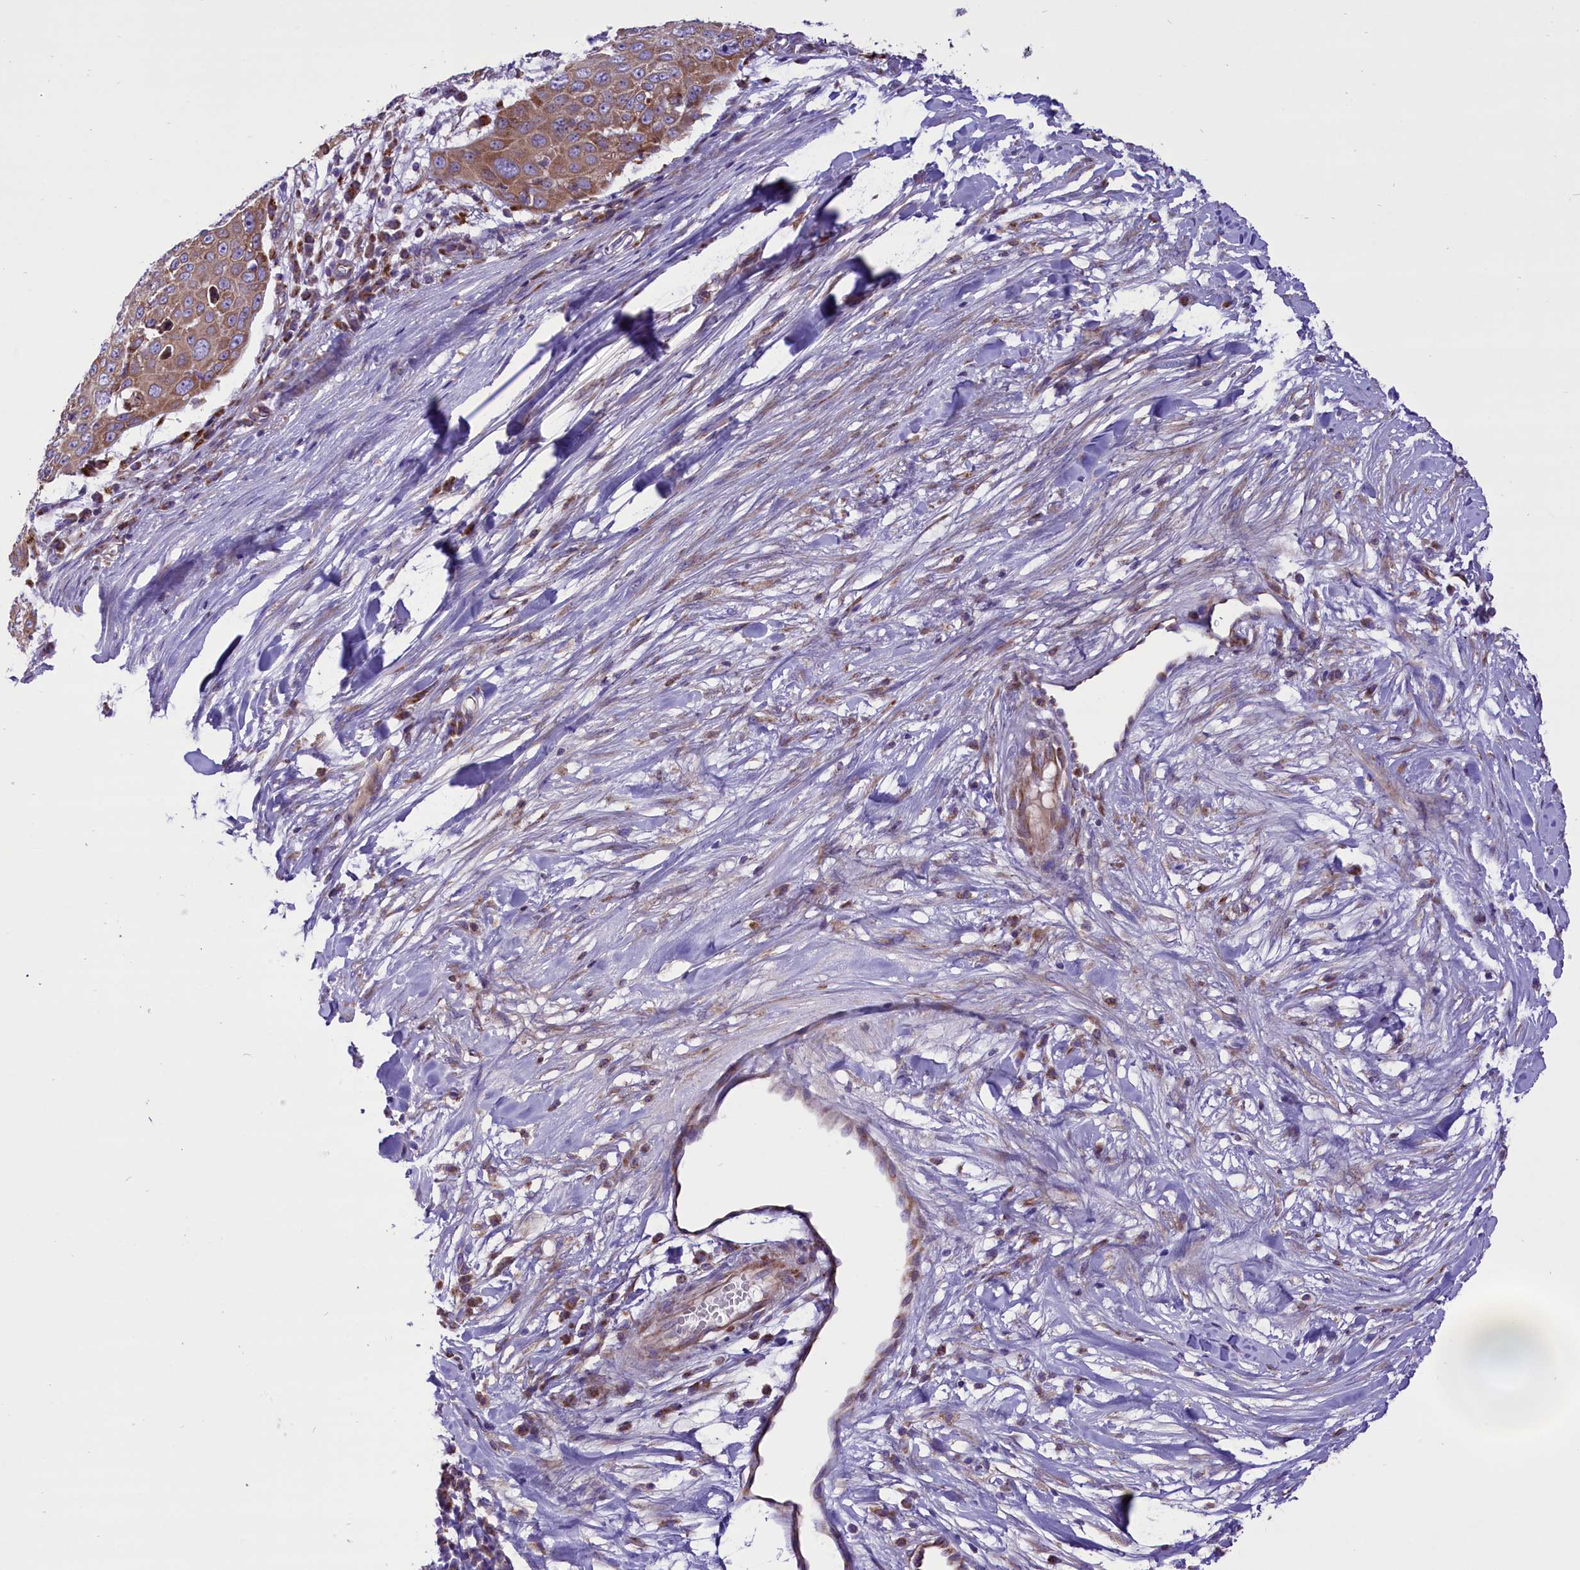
{"staining": {"intensity": "moderate", "quantity": ">75%", "location": "cytoplasmic/membranous"}, "tissue": "skin cancer", "cell_type": "Tumor cells", "image_type": "cancer", "snomed": [{"axis": "morphology", "description": "Squamous cell carcinoma, NOS"}, {"axis": "topography", "description": "Skin"}], "caption": "Skin cancer (squamous cell carcinoma) was stained to show a protein in brown. There is medium levels of moderate cytoplasmic/membranous expression in about >75% of tumor cells. The protein is stained brown, and the nuclei are stained in blue (DAB (3,3'-diaminobenzidine) IHC with brightfield microscopy, high magnification).", "gene": "PTPRU", "patient": {"sex": "male", "age": 71}}